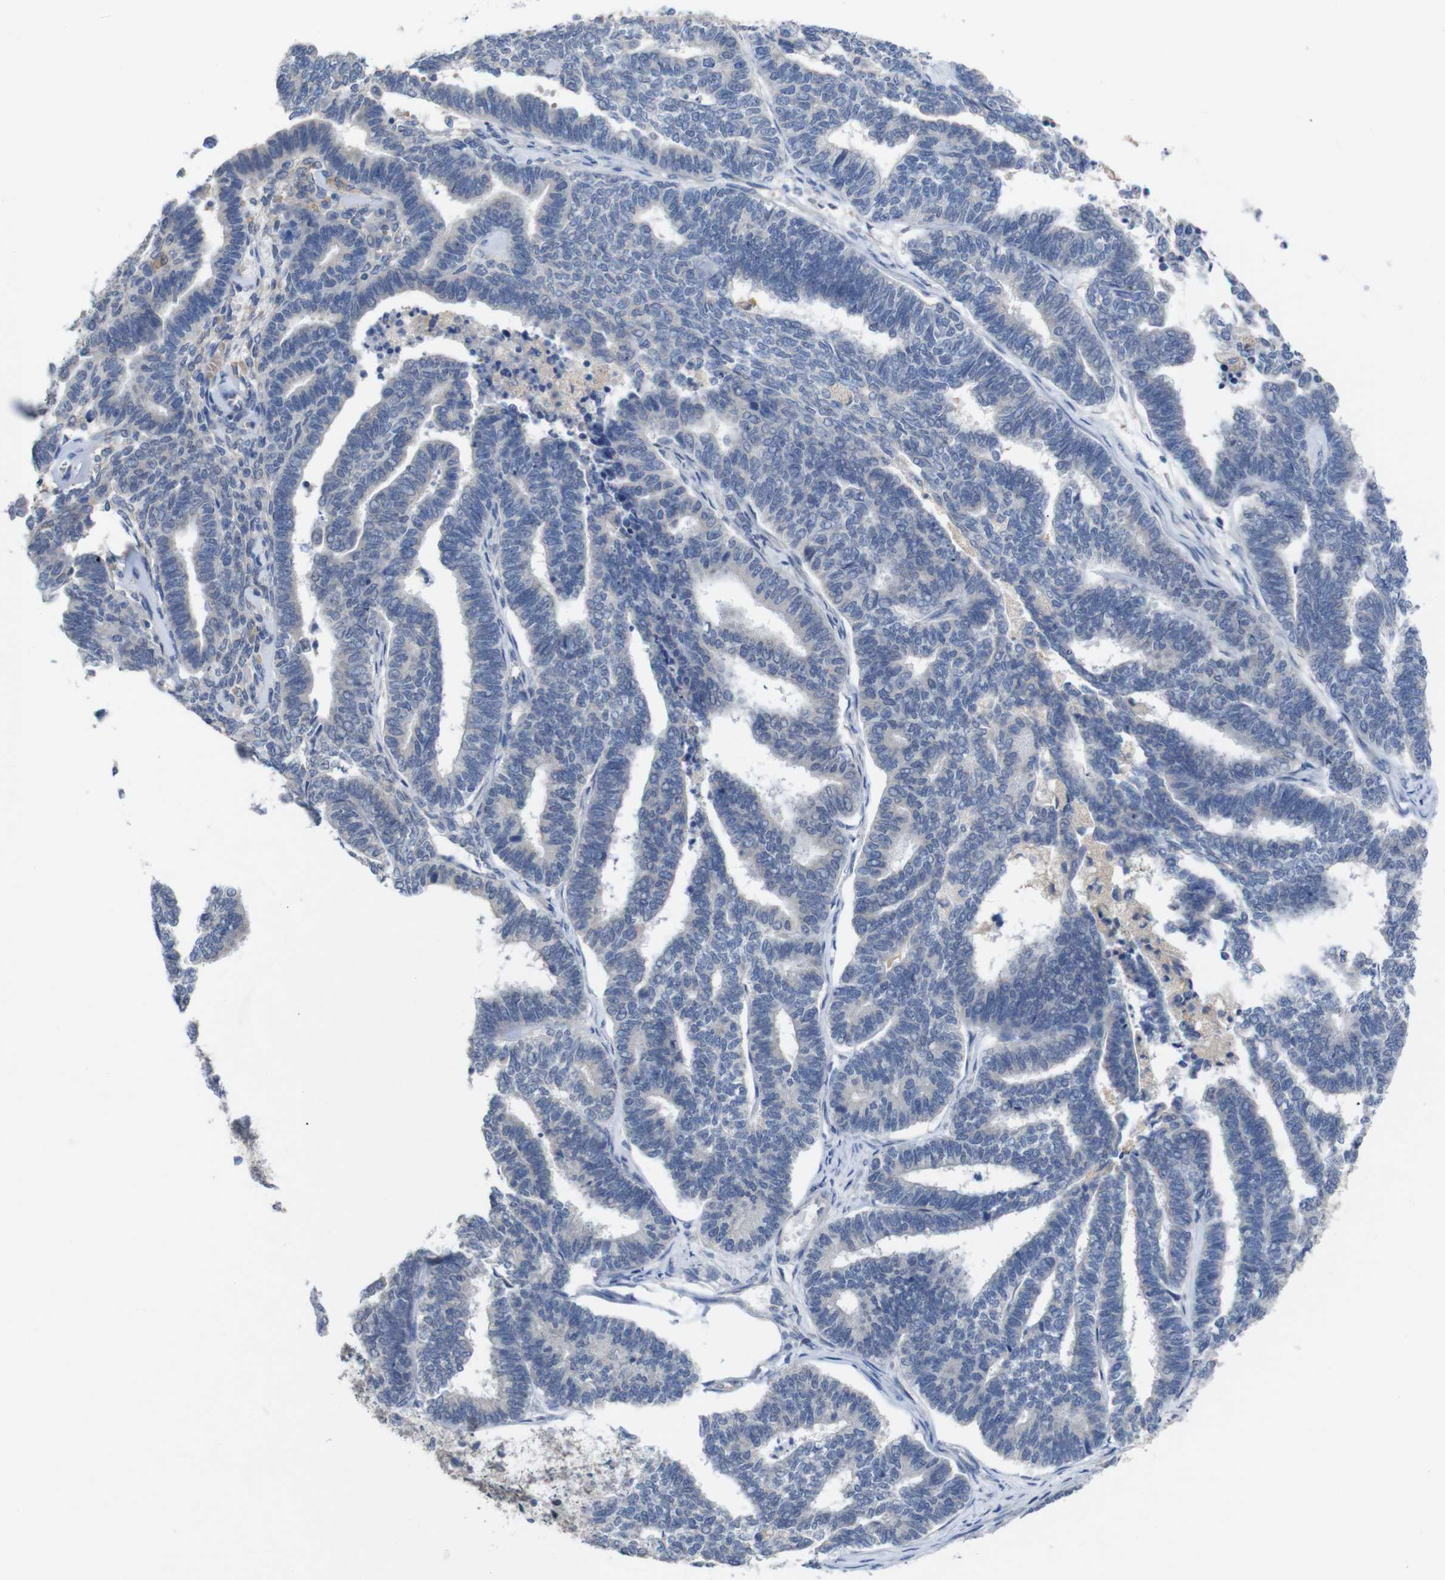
{"staining": {"intensity": "negative", "quantity": "none", "location": "none"}, "tissue": "endometrial cancer", "cell_type": "Tumor cells", "image_type": "cancer", "snomed": [{"axis": "morphology", "description": "Adenocarcinoma, NOS"}, {"axis": "topography", "description": "Endometrium"}], "caption": "Endometrial adenocarcinoma was stained to show a protein in brown. There is no significant staining in tumor cells.", "gene": "HNF1A", "patient": {"sex": "female", "age": 70}}